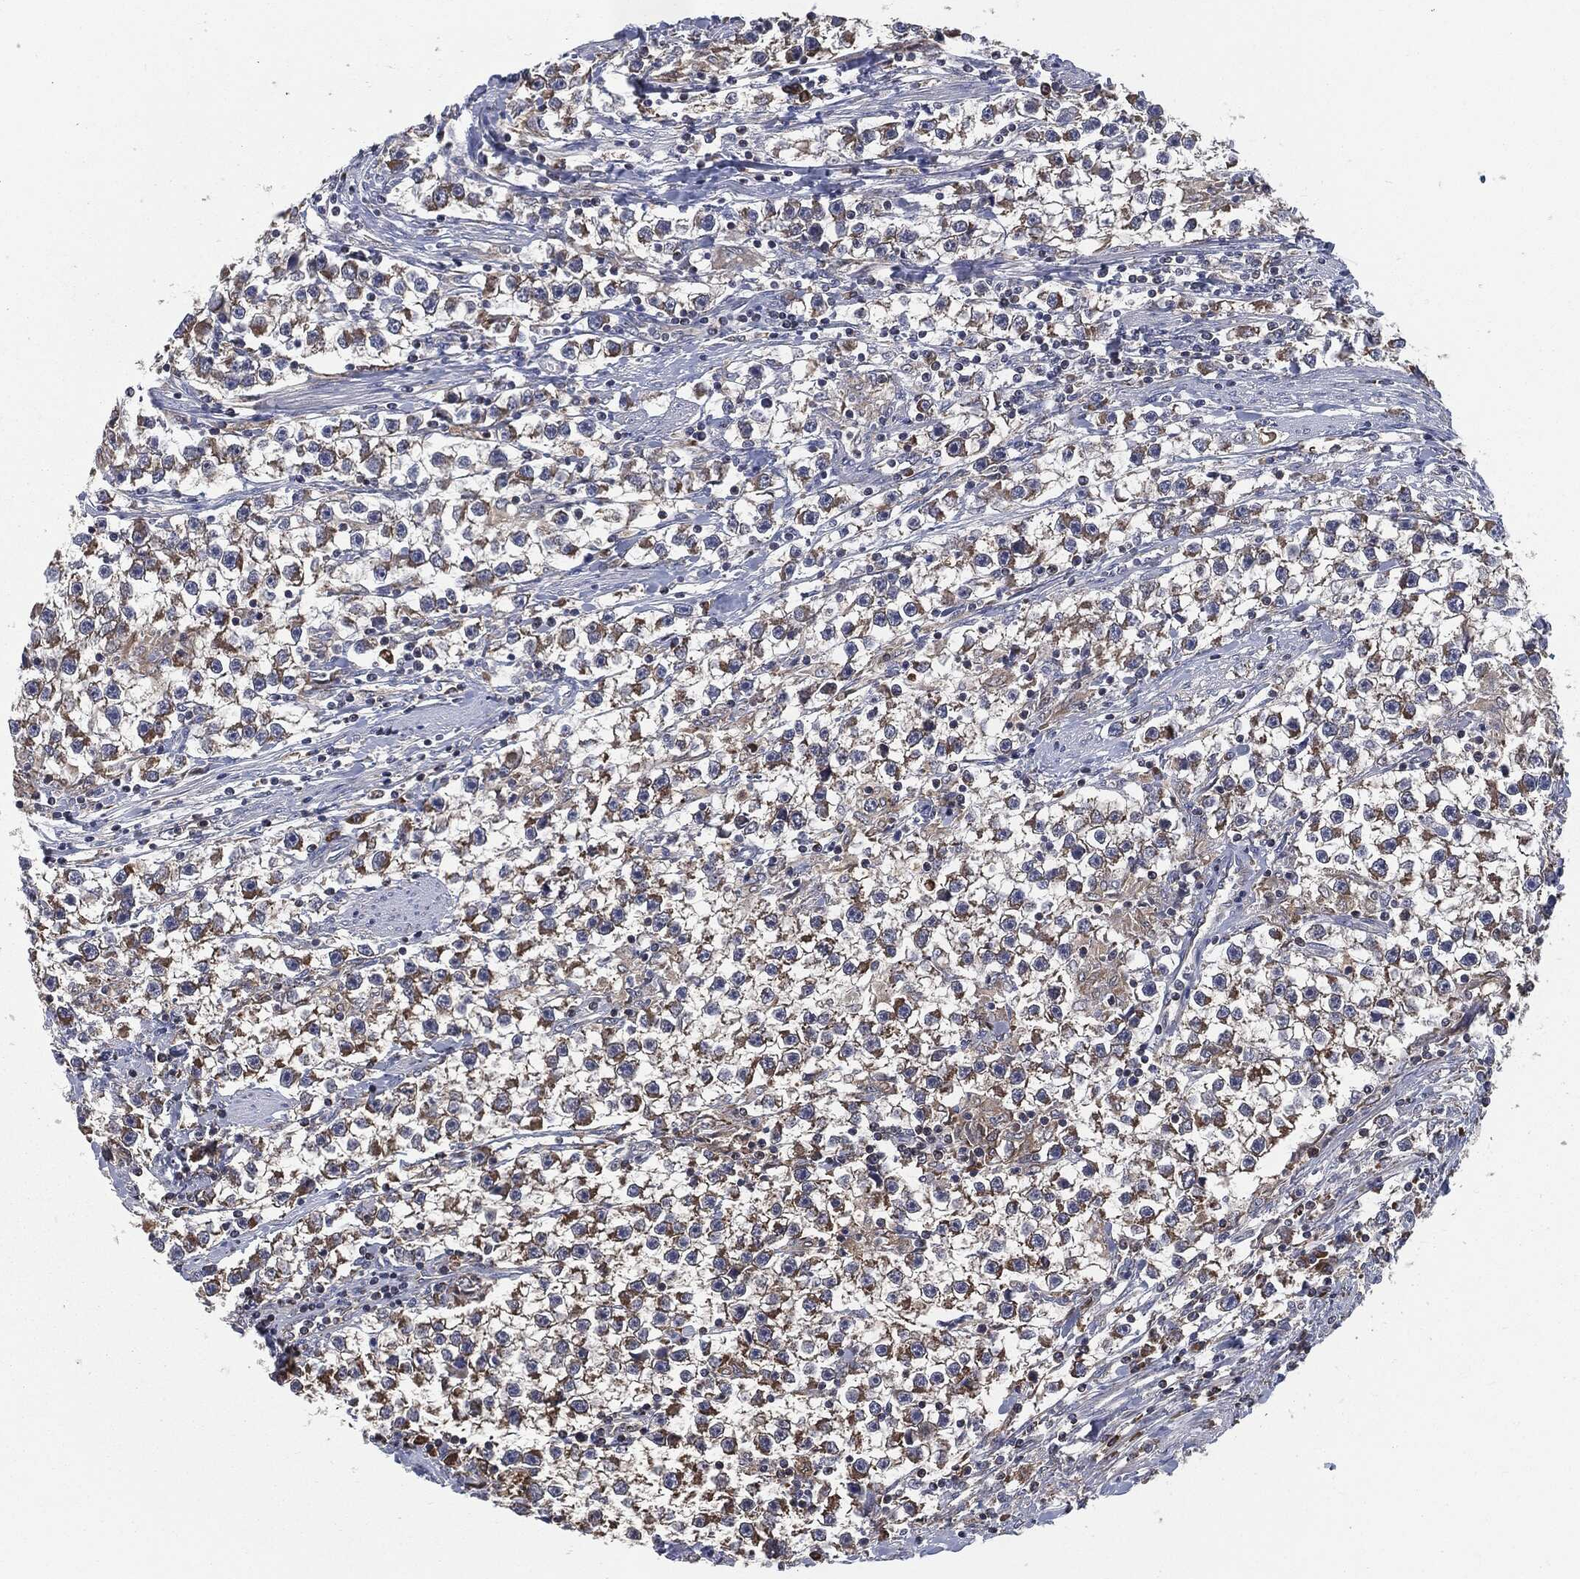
{"staining": {"intensity": "moderate", "quantity": "<25%", "location": "cytoplasmic/membranous"}, "tissue": "testis cancer", "cell_type": "Tumor cells", "image_type": "cancer", "snomed": [{"axis": "morphology", "description": "Seminoma, NOS"}, {"axis": "topography", "description": "Testis"}], "caption": "Immunohistochemical staining of testis cancer (seminoma) displays low levels of moderate cytoplasmic/membranous expression in about <25% of tumor cells.", "gene": "PRDX4", "patient": {"sex": "male", "age": 59}}